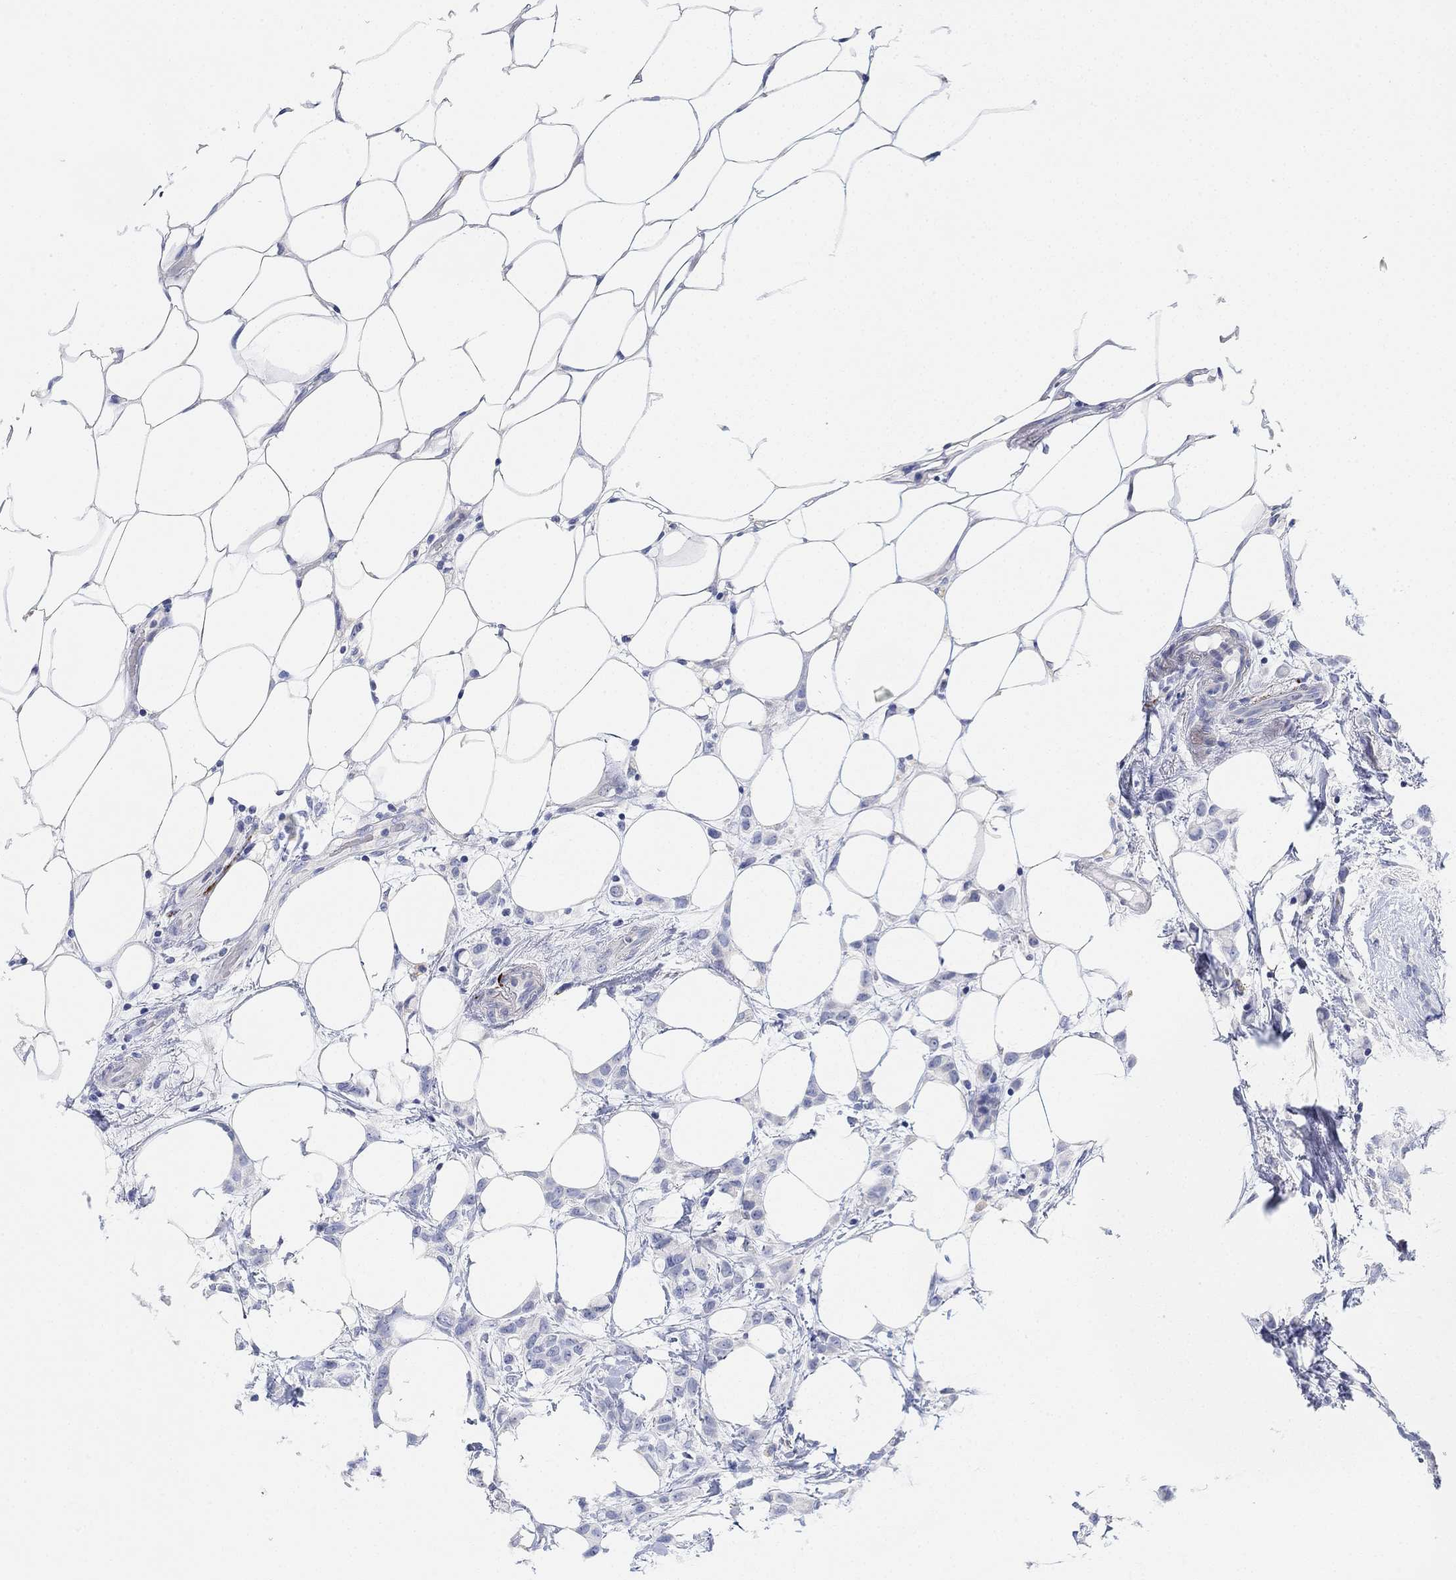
{"staining": {"intensity": "negative", "quantity": "none", "location": "none"}, "tissue": "breast cancer", "cell_type": "Tumor cells", "image_type": "cancer", "snomed": [{"axis": "morphology", "description": "Lobular carcinoma"}, {"axis": "topography", "description": "Breast"}], "caption": "Breast lobular carcinoma was stained to show a protein in brown. There is no significant expression in tumor cells.", "gene": "VAT1L", "patient": {"sex": "female", "age": 66}}